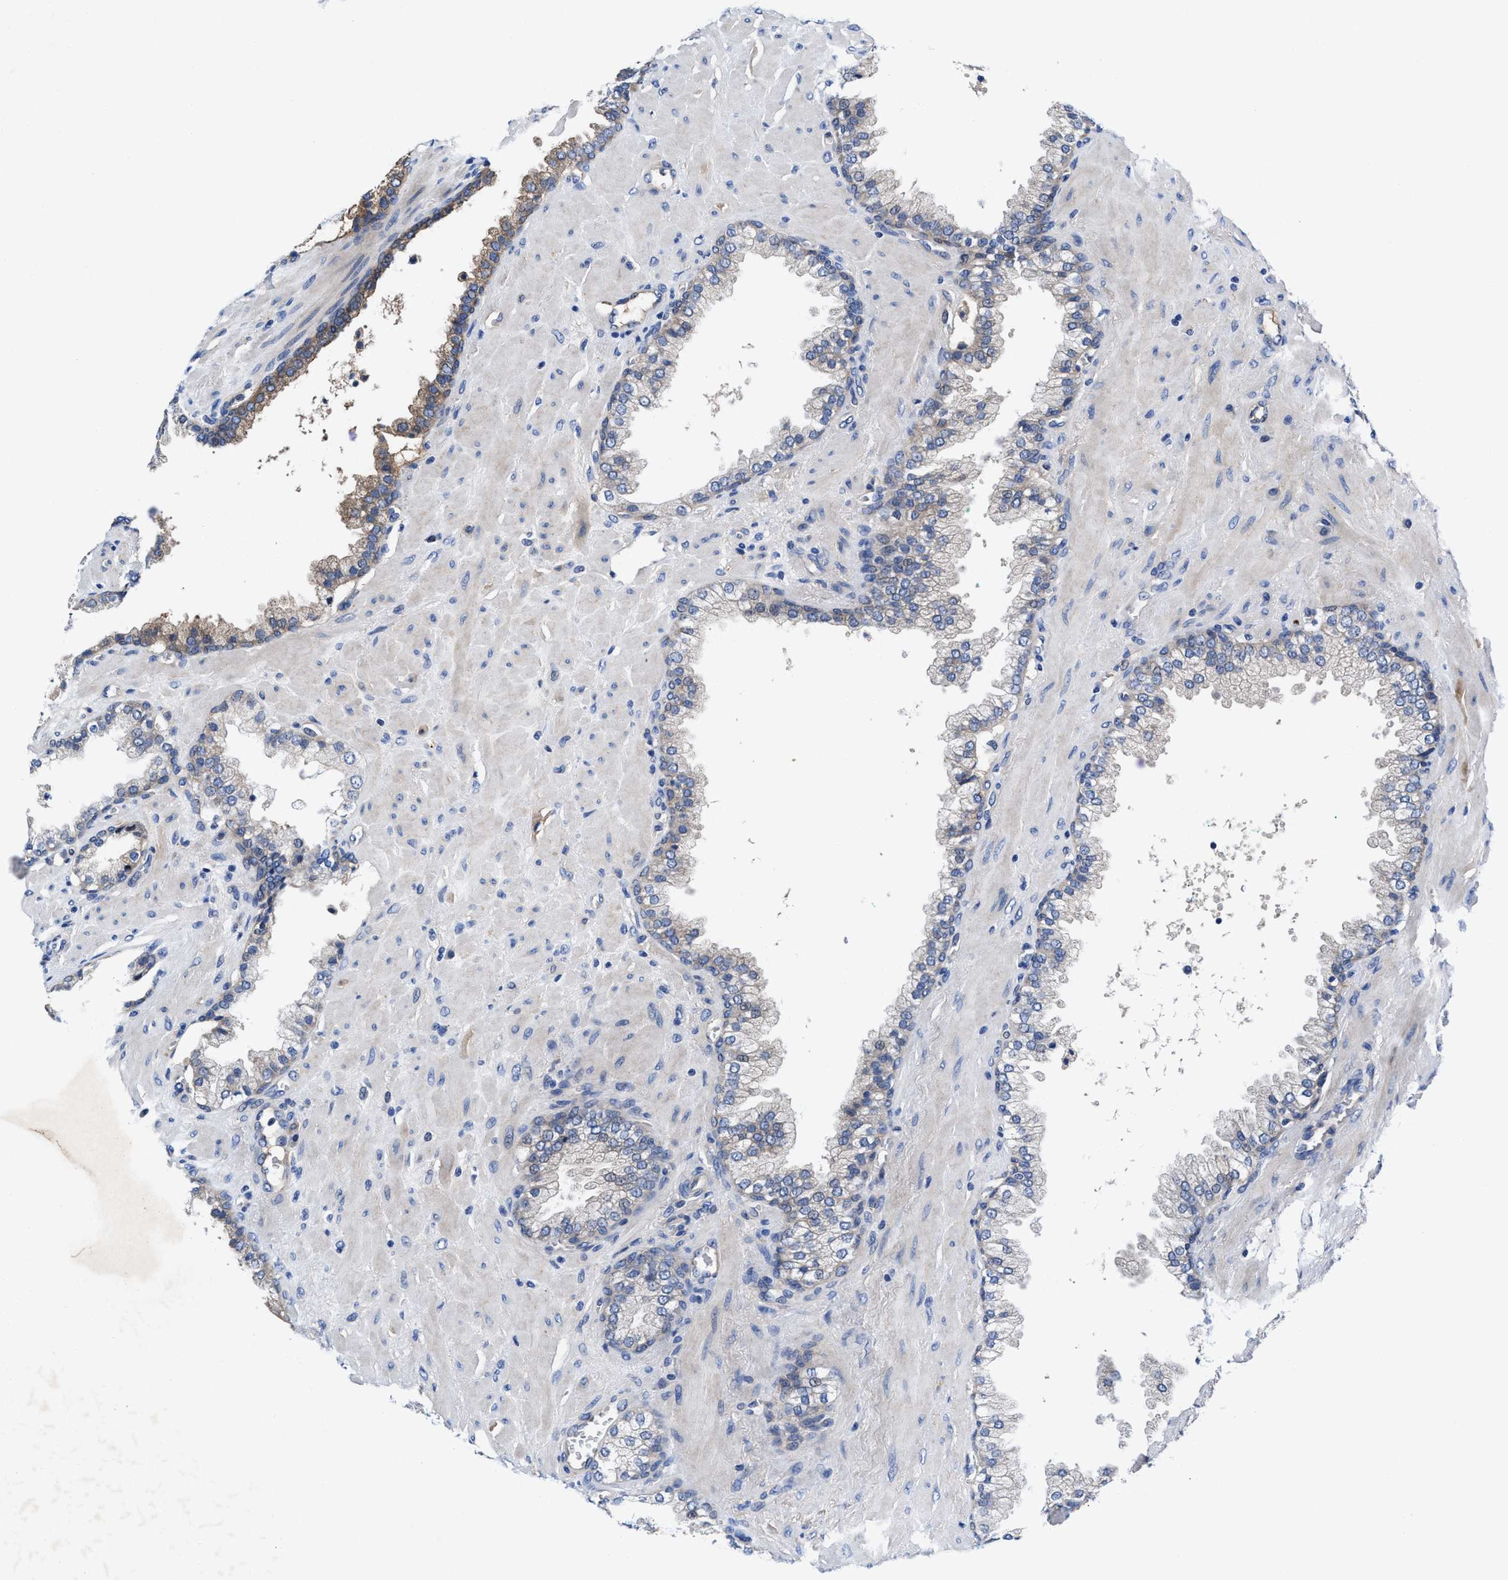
{"staining": {"intensity": "weak", "quantity": "<25%", "location": "cytoplasmic/membranous"}, "tissue": "prostate cancer", "cell_type": "Tumor cells", "image_type": "cancer", "snomed": [{"axis": "morphology", "description": "Adenocarcinoma, Low grade"}, {"axis": "topography", "description": "Prostate"}], "caption": "Low-grade adenocarcinoma (prostate) was stained to show a protein in brown. There is no significant staining in tumor cells. Brightfield microscopy of immunohistochemistry stained with DAB (3,3'-diaminobenzidine) (brown) and hematoxylin (blue), captured at high magnification.", "gene": "DHRS13", "patient": {"sex": "male", "age": 71}}